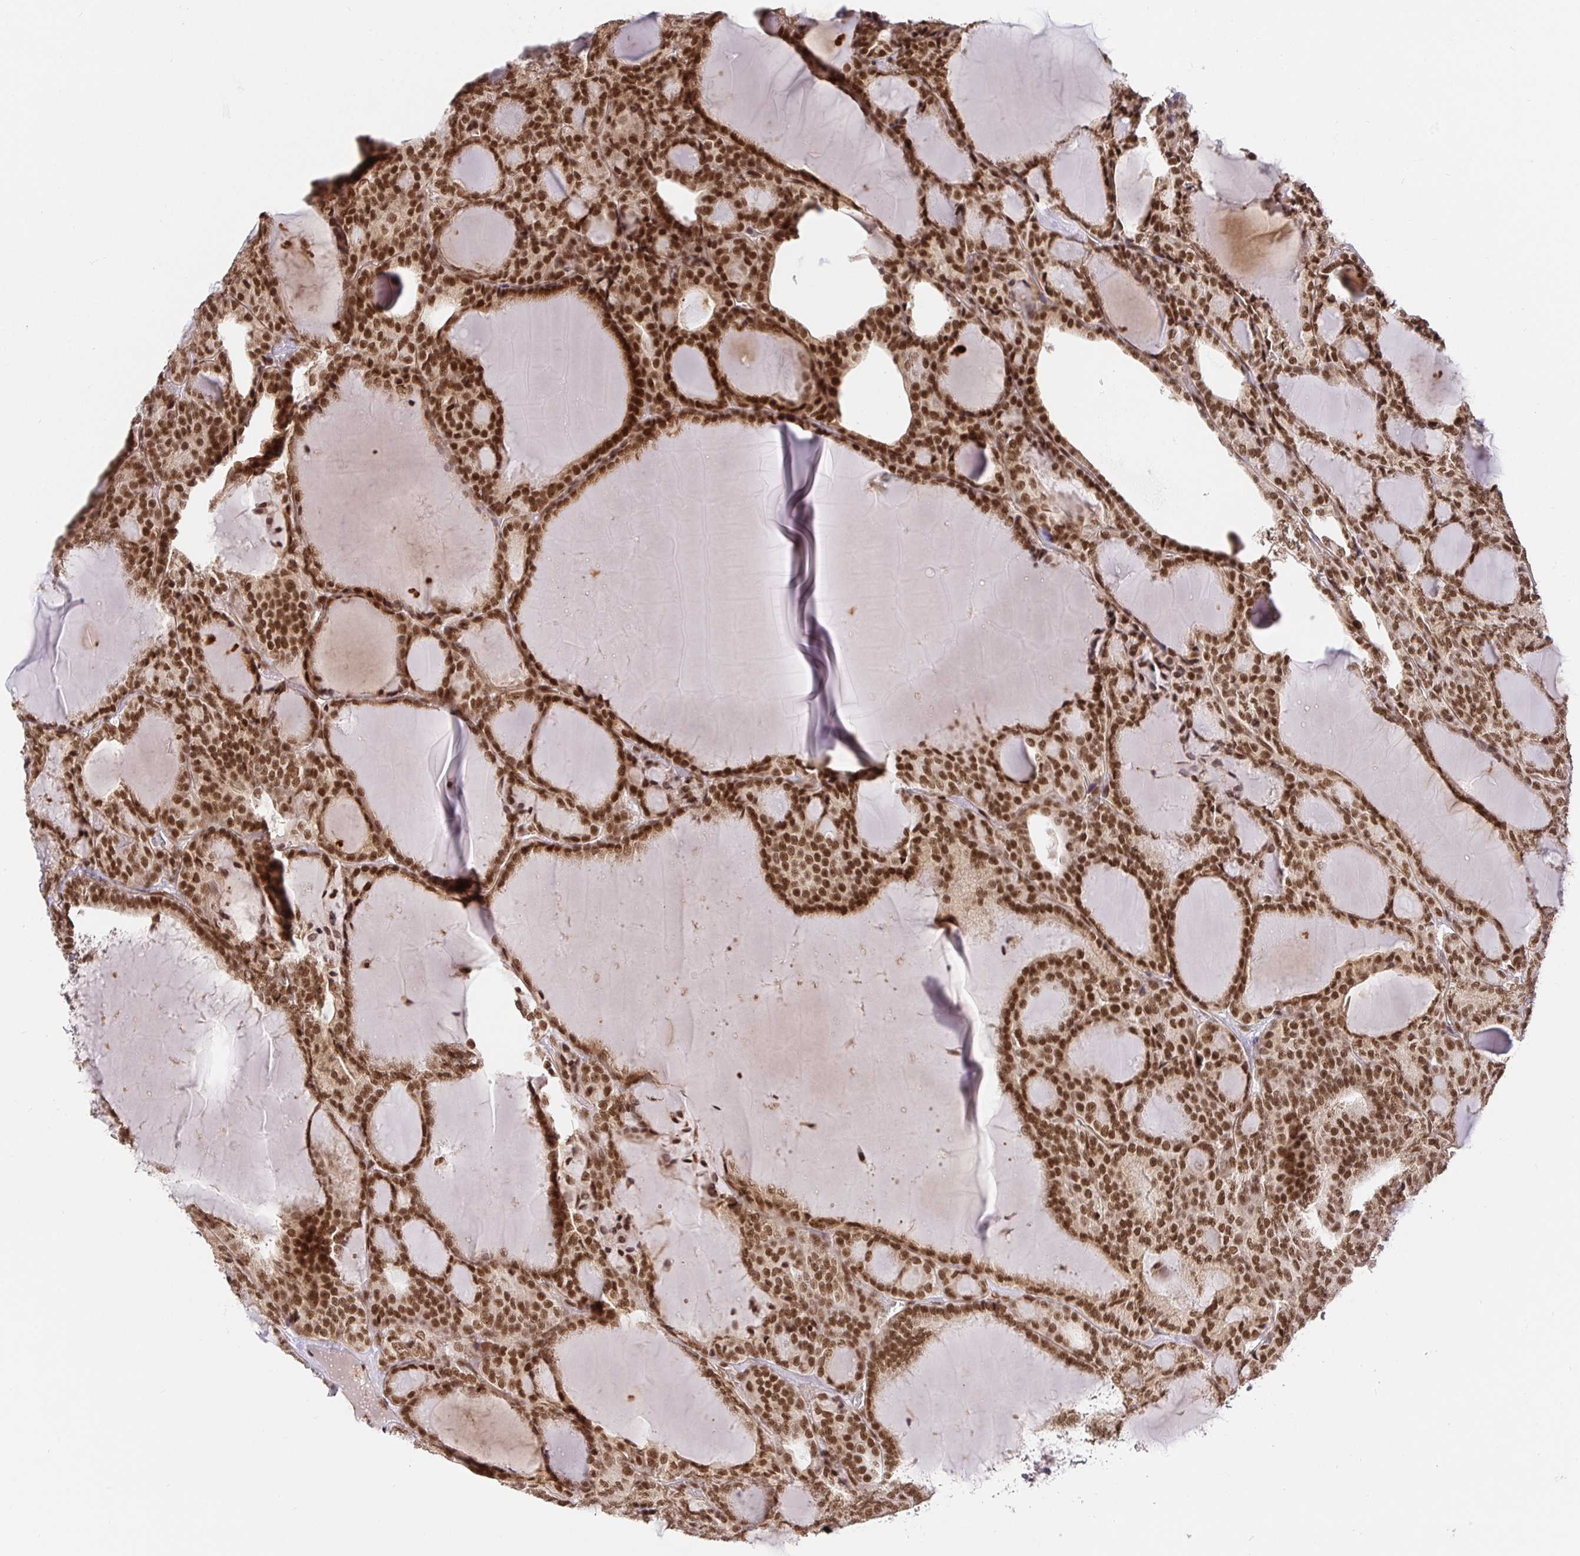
{"staining": {"intensity": "moderate", "quantity": ">75%", "location": "nuclear"}, "tissue": "thyroid cancer", "cell_type": "Tumor cells", "image_type": "cancer", "snomed": [{"axis": "morphology", "description": "Follicular adenoma carcinoma, NOS"}, {"axis": "topography", "description": "Thyroid gland"}], "caption": "Follicular adenoma carcinoma (thyroid) stained with a protein marker shows moderate staining in tumor cells.", "gene": "USF1", "patient": {"sex": "male", "age": 74}}